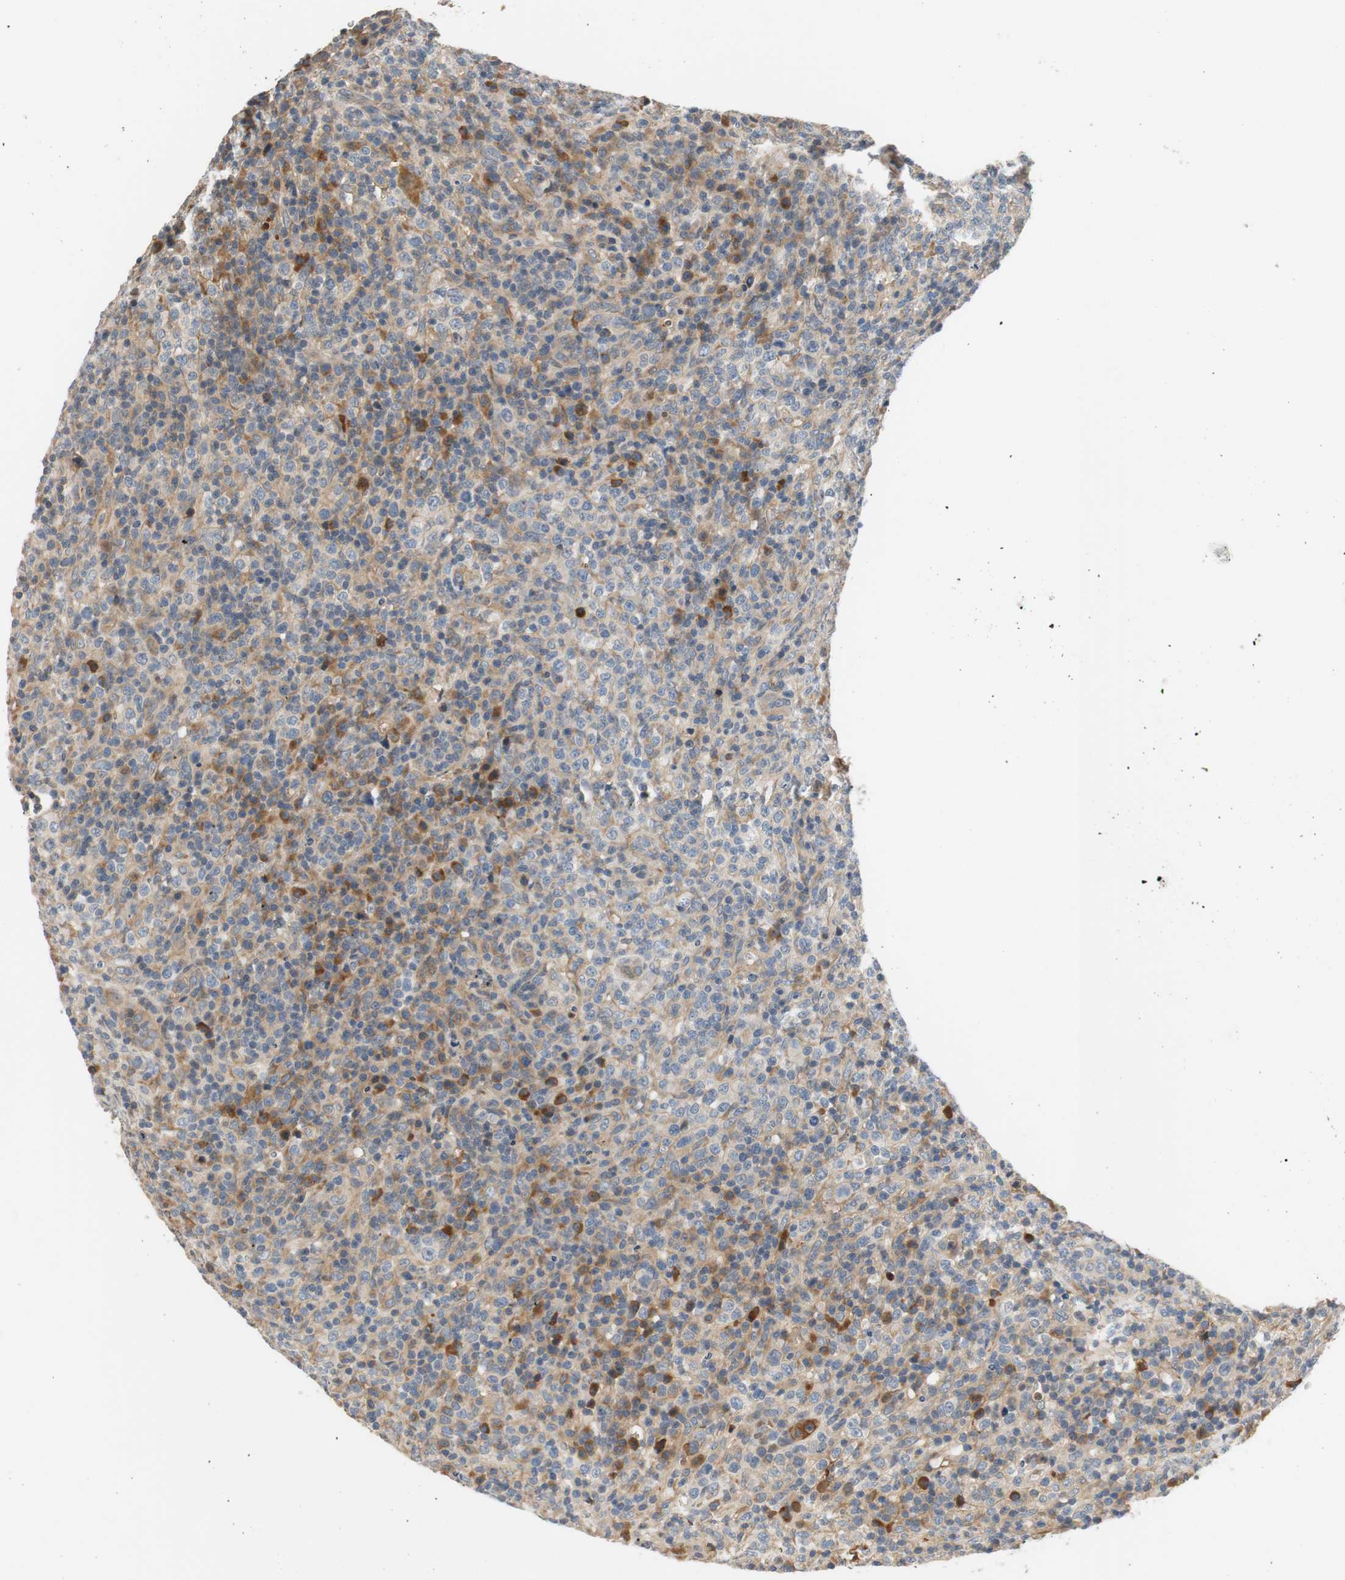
{"staining": {"intensity": "weak", "quantity": "25%-75%", "location": "cytoplasmic/membranous"}, "tissue": "lymphoma", "cell_type": "Tumor cells", "image_type": "cancer", "snomed": [{"axis": "morphology", "description": "Malignant lymphoma, non-Hodgkin's type, High grade"}, {"axis": "topography", "description": "Lymph node"}], "caption": "This image reveals IHC staining of lymphoma, with low weak cytoplasmic/membranous expression in approximately 25%-75% of tumor cells.", "gene": "C4A", "patient": {"sex": "female", "age": 76}}